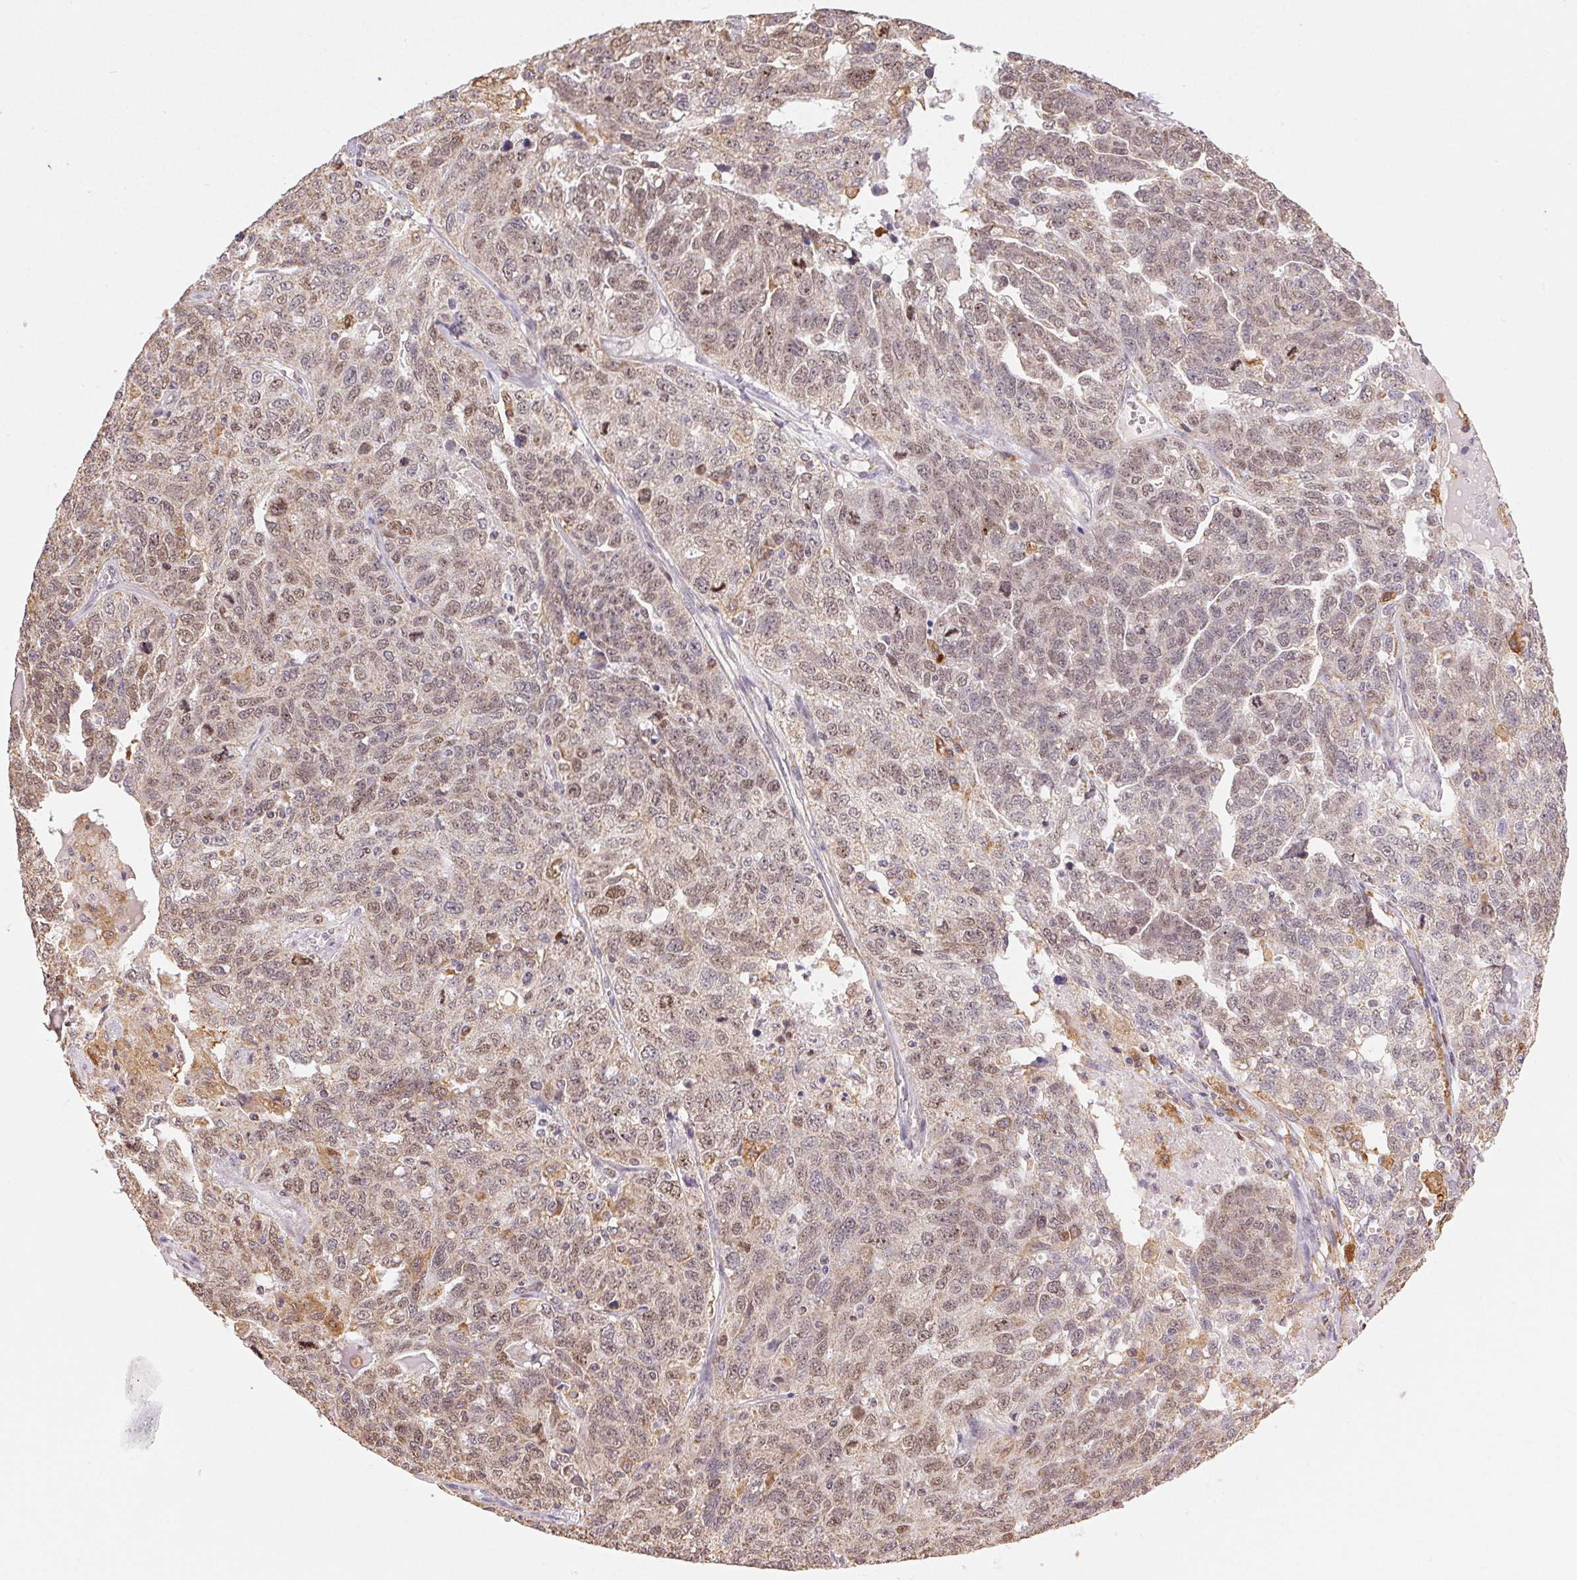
{"staining": {"intensity": "weak", "quantity": "25%-75%", "location": "cytoplasmic/membranous,nuclear"}, "tissue": "ovarian cancer", "cell_type": "Tumor cells", "image_type": "cancer", "snomed": [{"axis": "morphology", "description": "Cystadenocarcinoma, serous, NOS"}, {"axis": "topography", "description": "Ovary"}], "caption": "Immunohistochemical staining of human ovarian cancer (serous cystadenocarcinoma) displays low levels of weak cytoplasmic/membranous and nuclear protein staining in about 25%-75% of tumor cells.", "gene": "PIWIL4", "patient": {"sex": "female", "age": 71}}